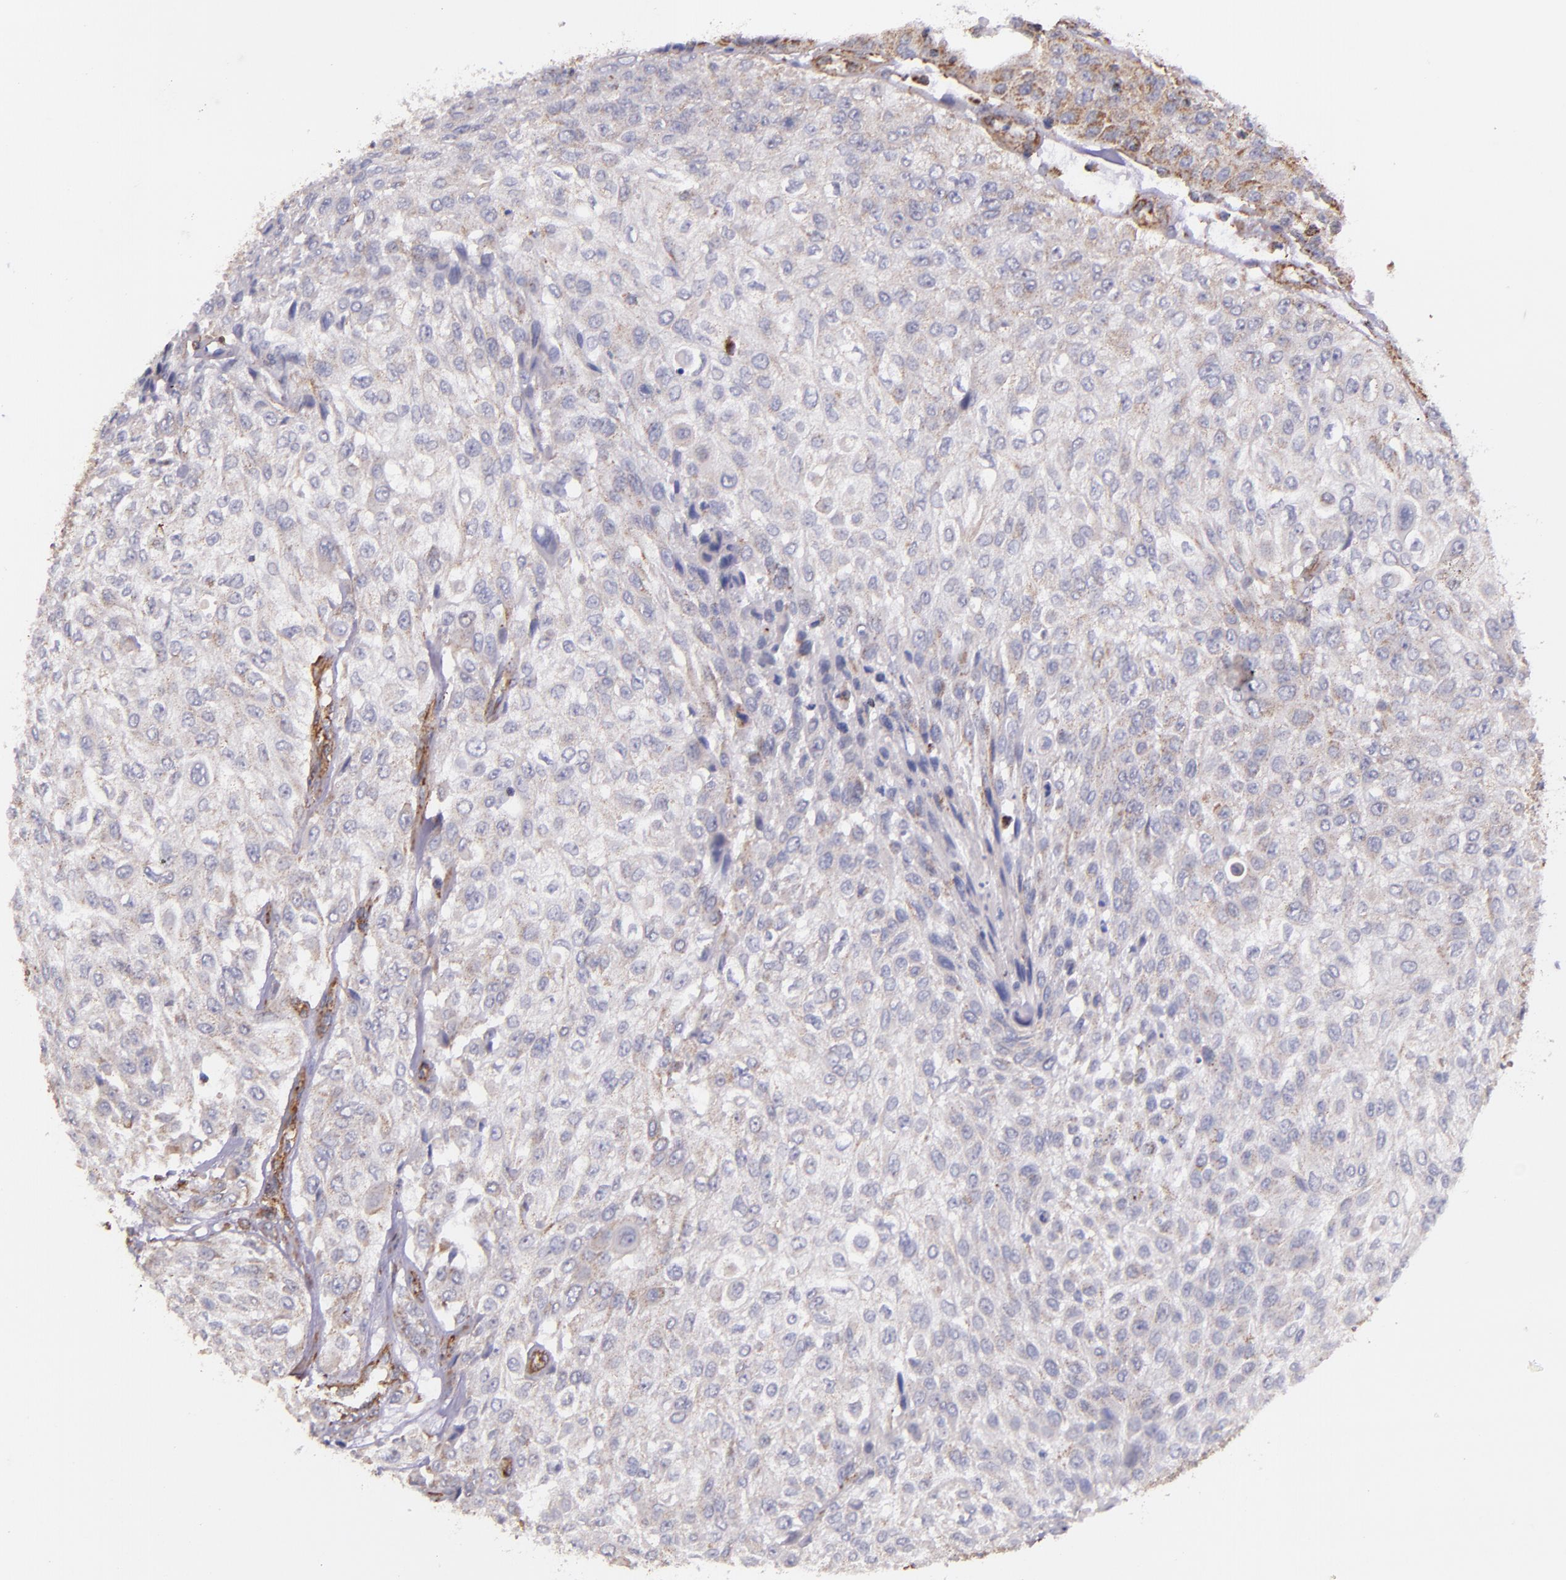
{"staining": {"intensity": "negative", "quantity": "none", "location": "none"}, "tissue": "urothelial cancer", "cell_type": "Tumor cells", "image_type": "cancer", "snomed": [{"axis": "morphology", "description": "Urothelial carcinoma, High grade"}, {"axis": "topography", "description": "Urinary bladder"}], "caption": "A high-resolution histopathology image shows immunohistochemistry staining of urothelial cancer, which exhibits no significant staining in tumor cells.", "gene": "IDH3G", "patient": {"sex": "male", "age": 57}}